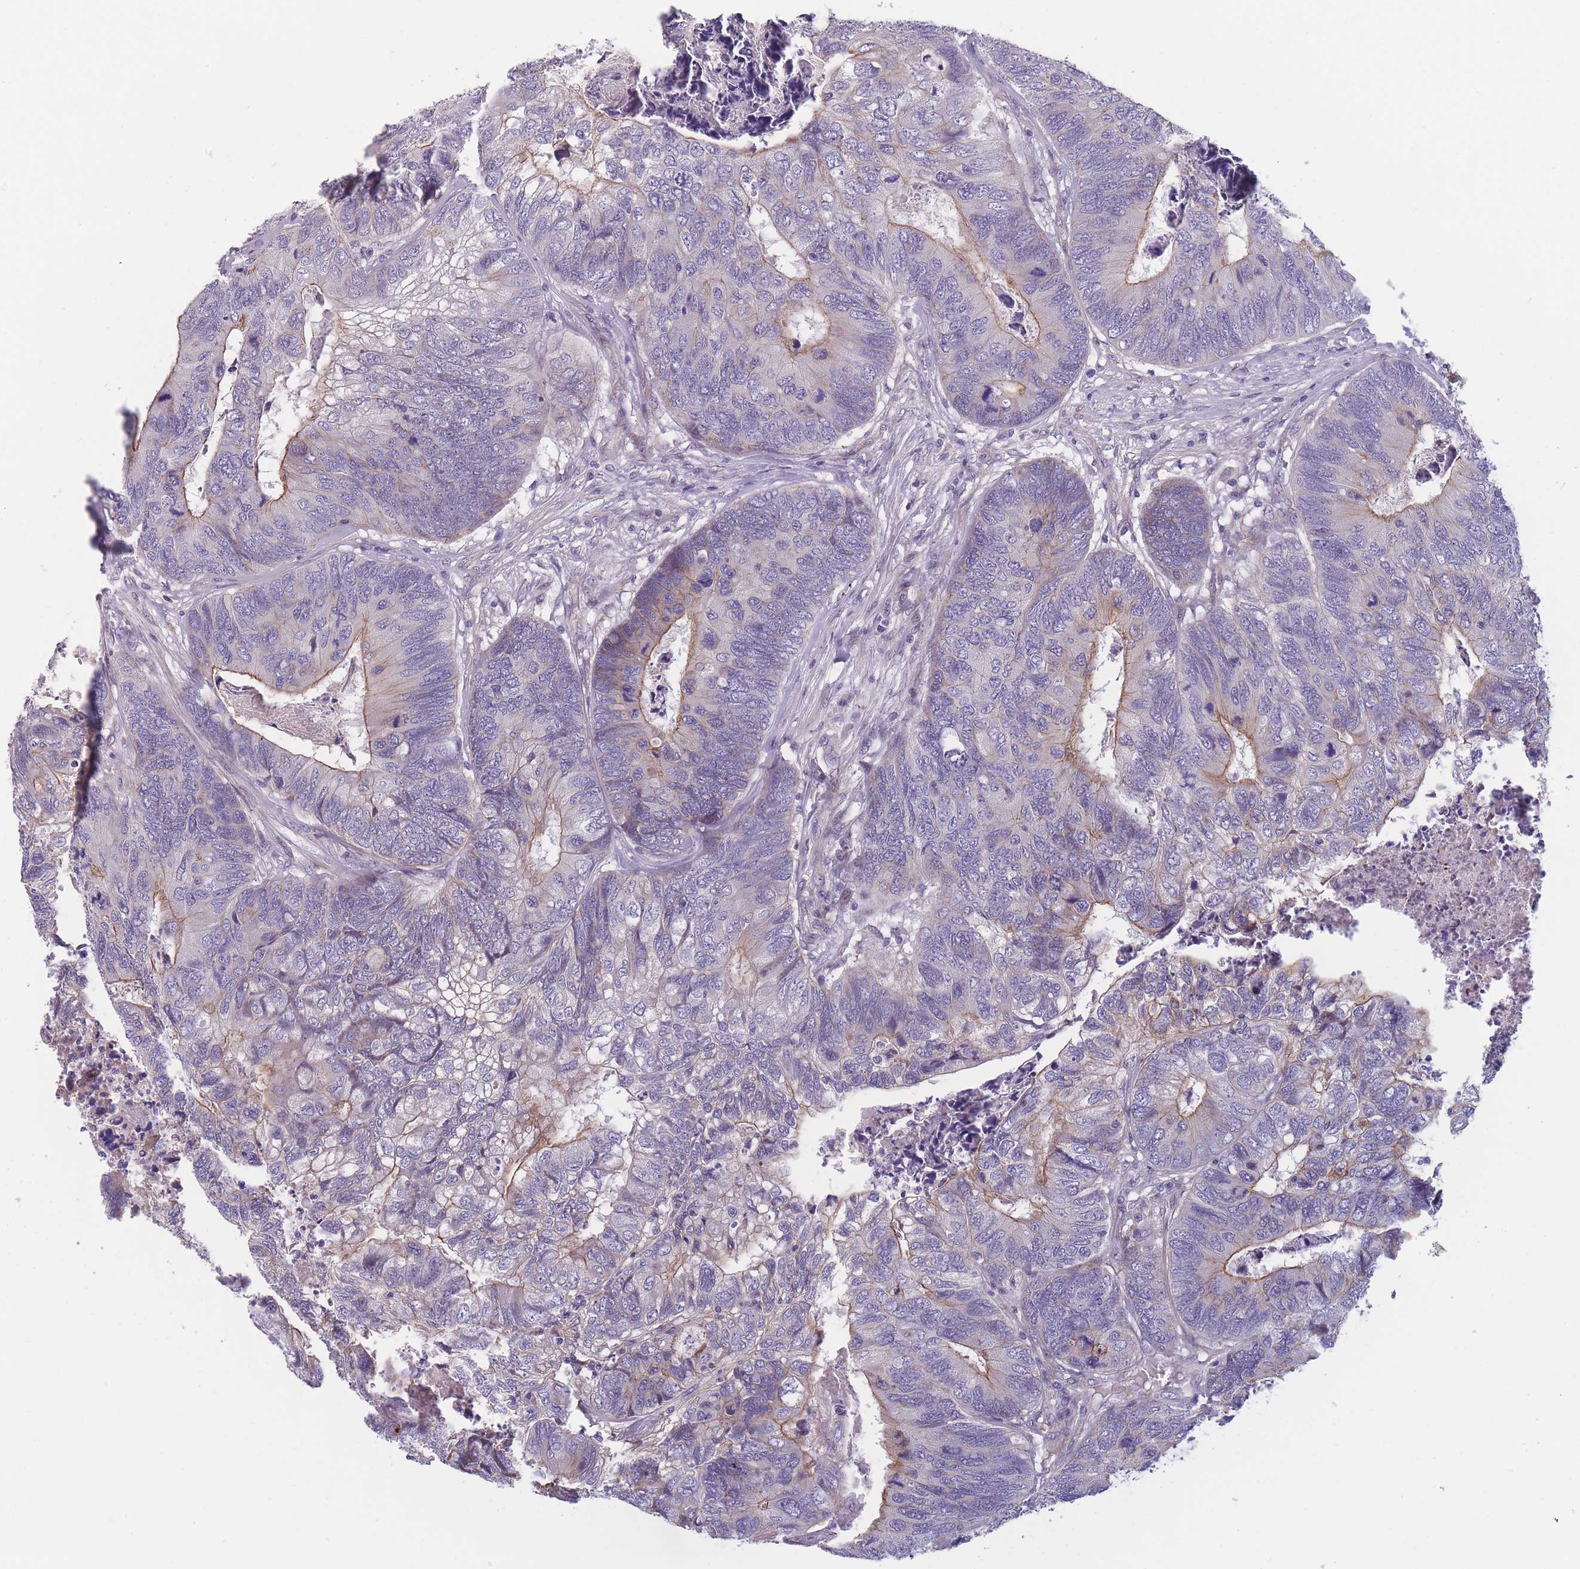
{"staining": {"intensity": "weak", "quantity": "25%-75%", "location": "cytoplasmic/membranous"}, "tissue": "colorectal cancer", "cell_type": "Tumor cells", "image_type": "cancer", "snomed": [{"axis": "morphology", "description": "Adenocarcinoma, NOS"}, {"axis": "topography", "description": "Colon"}], "caption": "Colorectal adenocarcinoma stained for a protein (brown) exhibits weak cytoplasmic/membranous positive expression in about 25%-75% of tumor cells.", "gene": "FAM83F", "patient": {"sex": "female", "age": 67}}